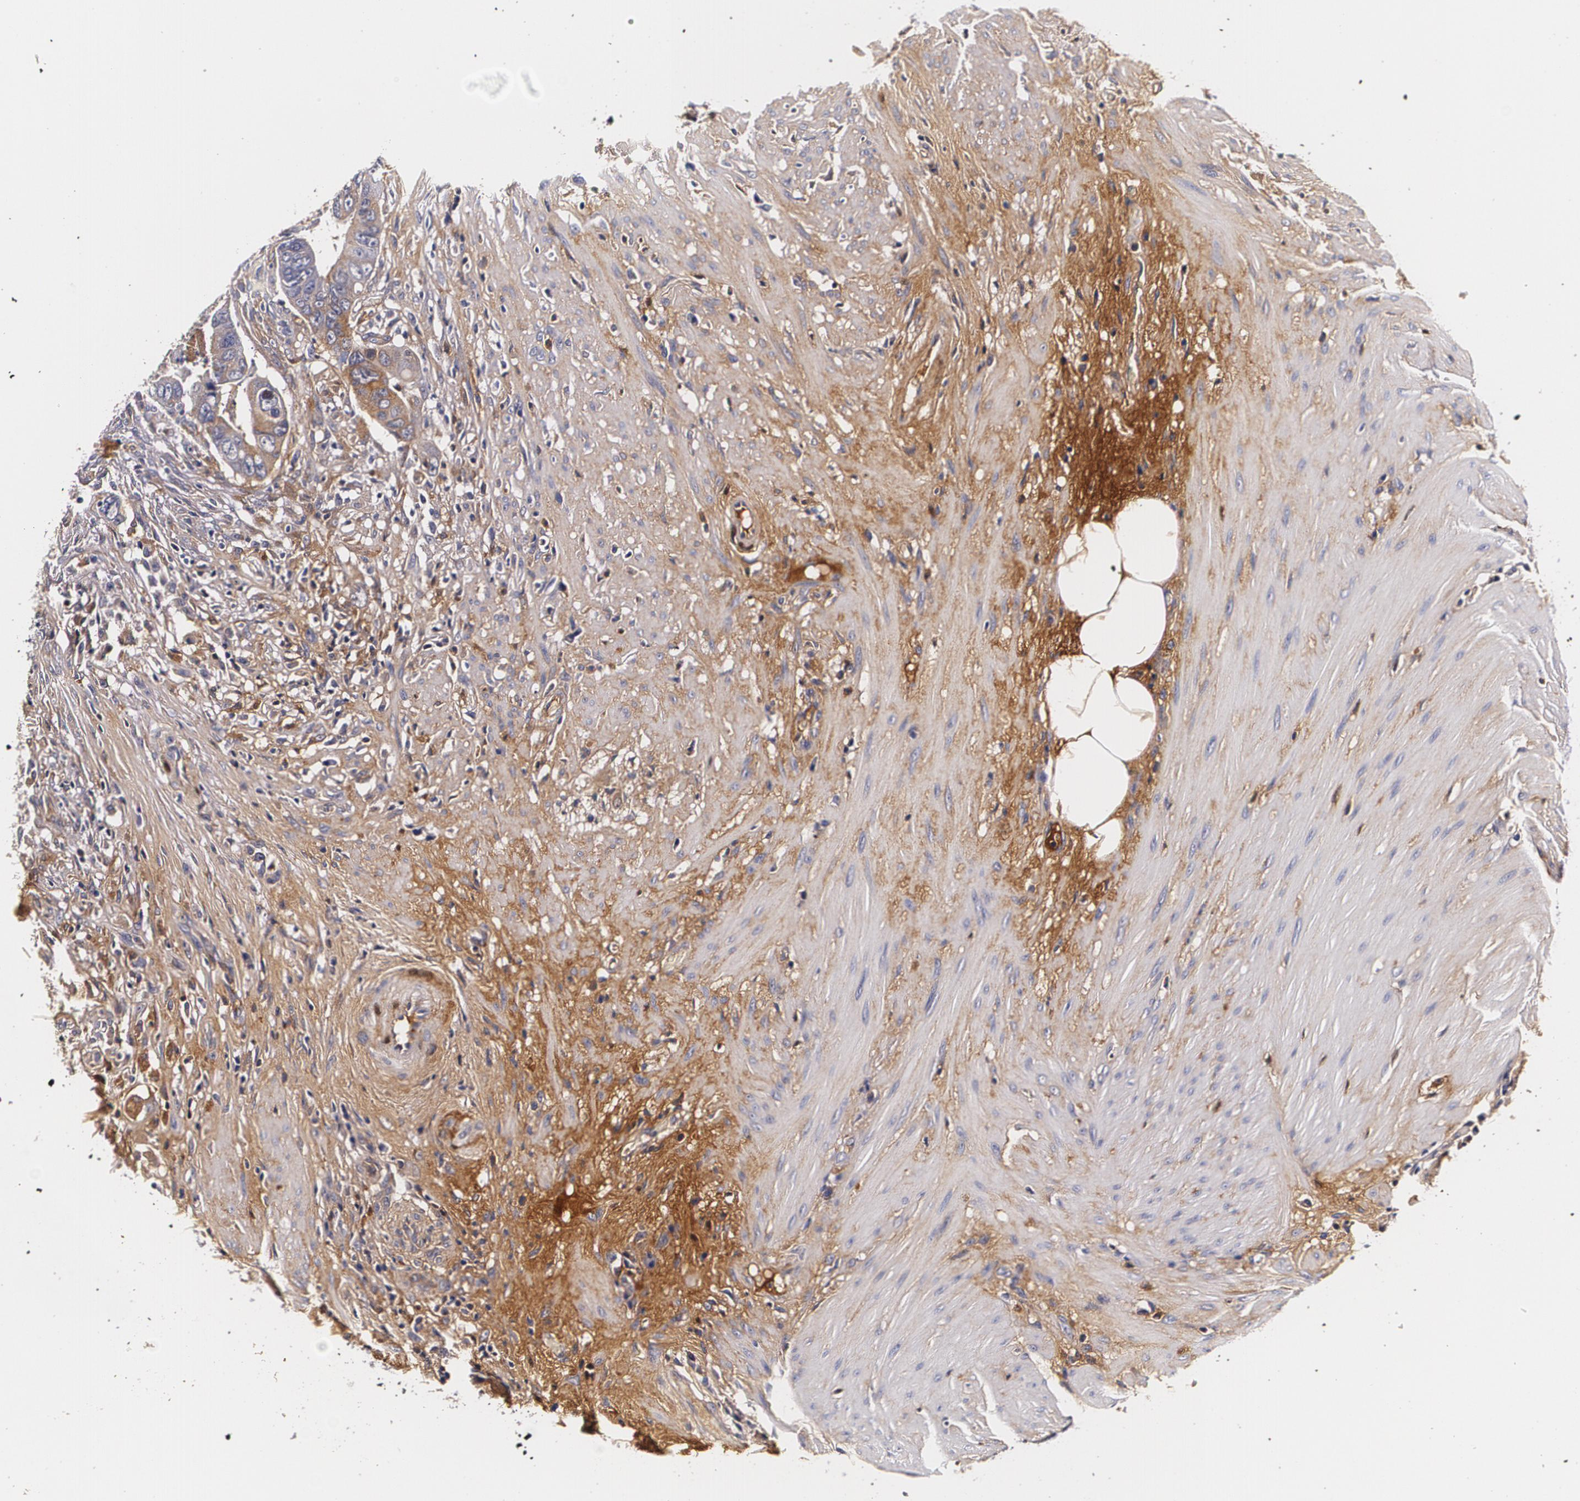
{"staining": {"intensity": "moderate", "quantity": "25%-75%", "location": "cytoplasmic/membranous"}, "tissue": "colorectal cancer", "cell_type": "Tumor cells", "image_type": "cancer", "snomed": [{"axis": "morphology", "description": "Adenocarcinoma, NOS"}, {"axis": "topography", "description": "Rectum"}], "caption": "IHC of human colorectal cancer displays medium levels of moderate cytoplasmic/membranous staining in approximately 25%-75% of tumor cells.", "gene": "TTR", "patient": {"sex": "male", "age": 53}}